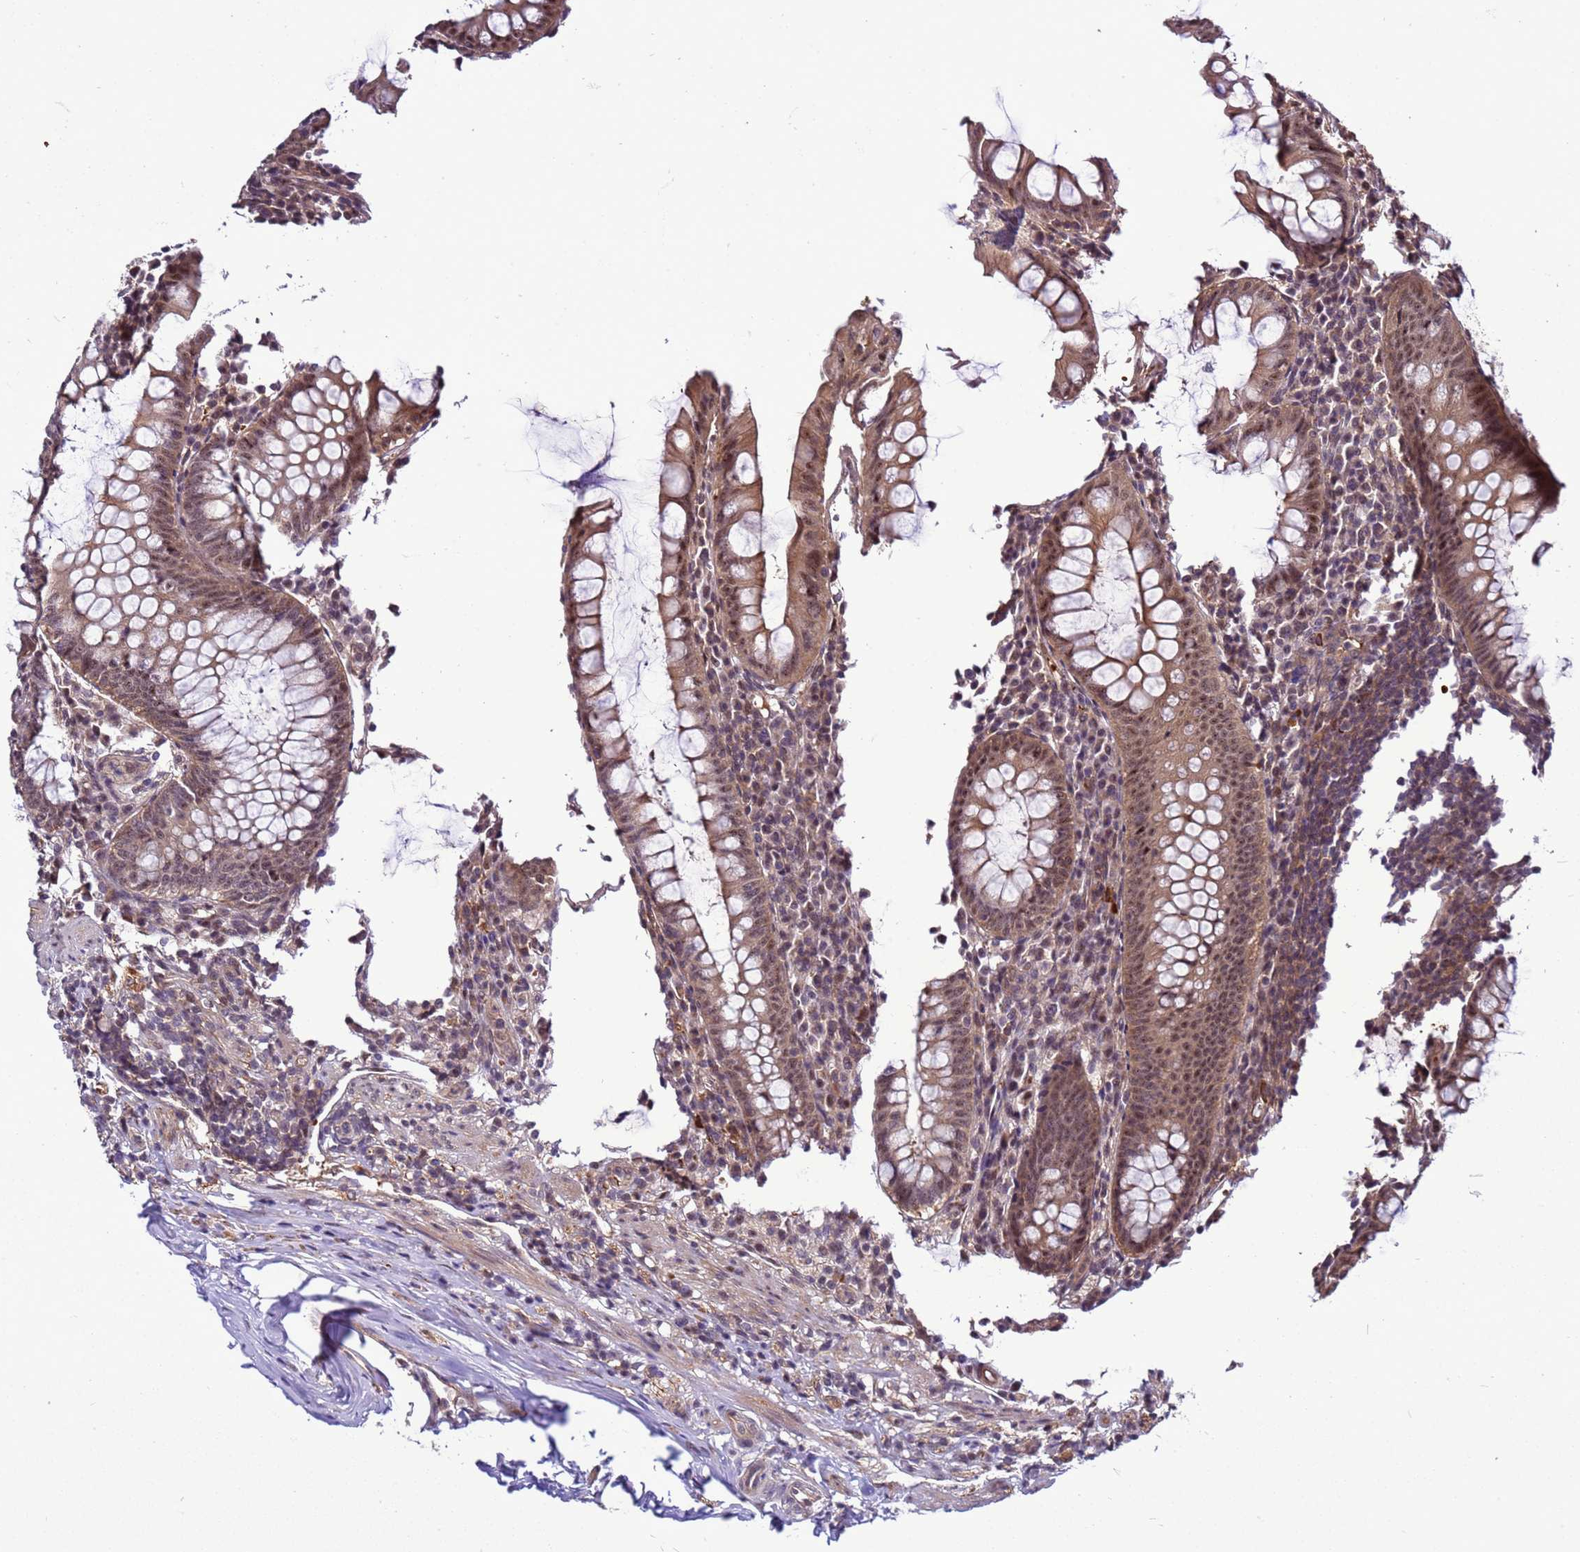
{"staining": {"intensity": "moderate", "quantity": ">75%", "location": "cytoplasmic/membranous,nuclear"}, "tissue": "appendix", "cell_type": "Glandular cells", "image_type": "normal", "snomed": [{"axis": "morphology", "description": "Normal tissue, NOS"}, {"axis": "topography", "description": "Appendix"}], "caption": "The immunohistochemical stain highlights moderate cytoplasmic/membranous,nuclear staining in glandular cells of benign appendix. The staining was performed using DAB (3,3'-diaminobenzidine) to visualize the protein expression in brown, while the nuclei were stained in blue with hematoxylin (Magnification: 20x).", "gene": "GEN1", "patient": {"sex": "male", "age": 83}}